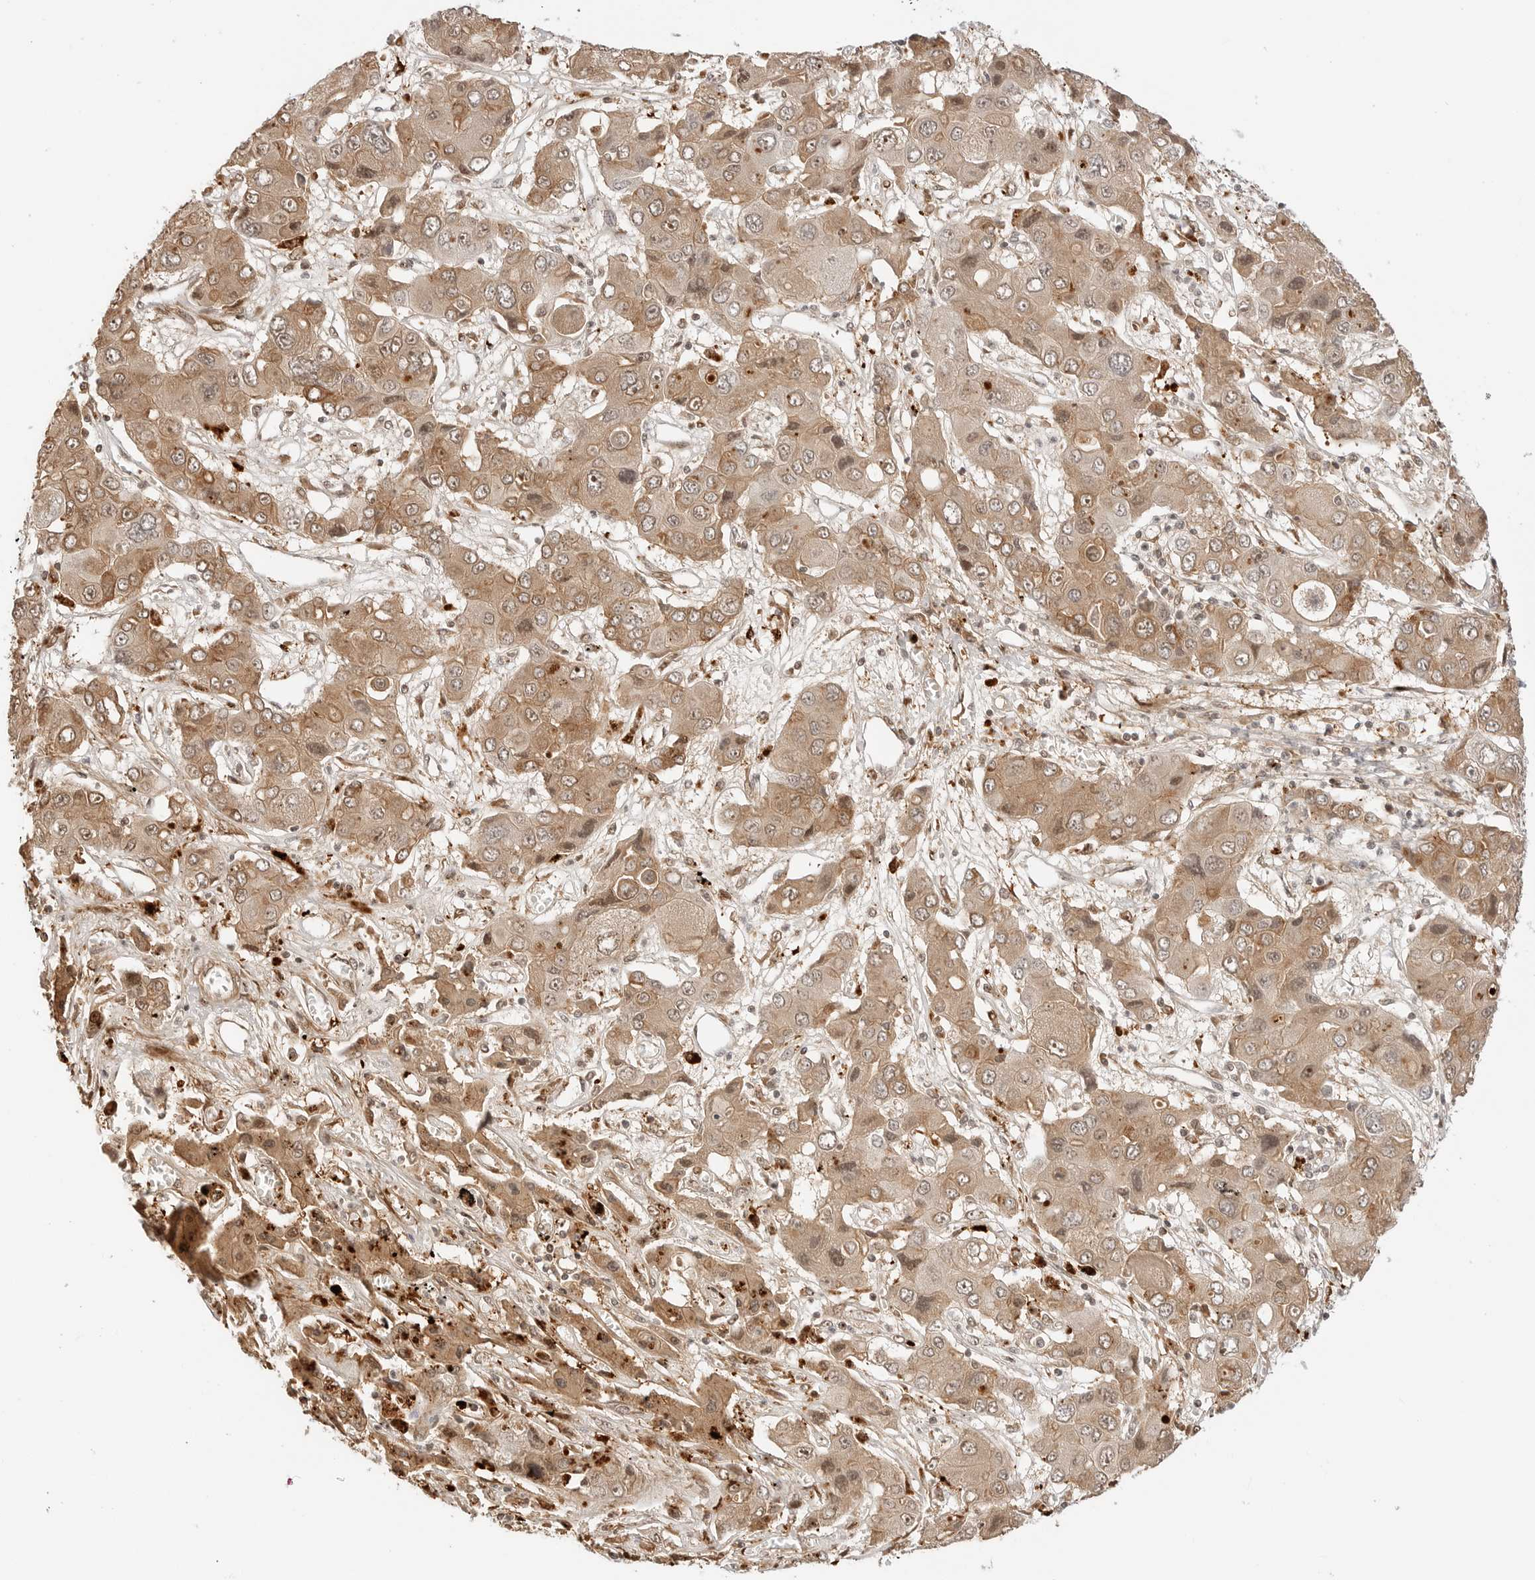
{"staining": {"intensity": "moderate", "quantity": ">75%", "location": "cytoplasmic/membranous,nuclear"}, "tissue": "liver cancer", "cell_type": "Tumor cells", "image_type": "cancer", "snomed": [{"axis": "morphology", "description": "Cholangiocarcinoma"}, {"axis": "topography", "description": "Liver"}], "caption": "This is an image of immunohistochemistry (IHC) staining of liver cholangiocarcinoma, which shows moderate expression in the cytoplasmic/membranous and nuclear of tumor cells.", "gene": "GEM", "patient": {"sex": "male", "age": 67}}